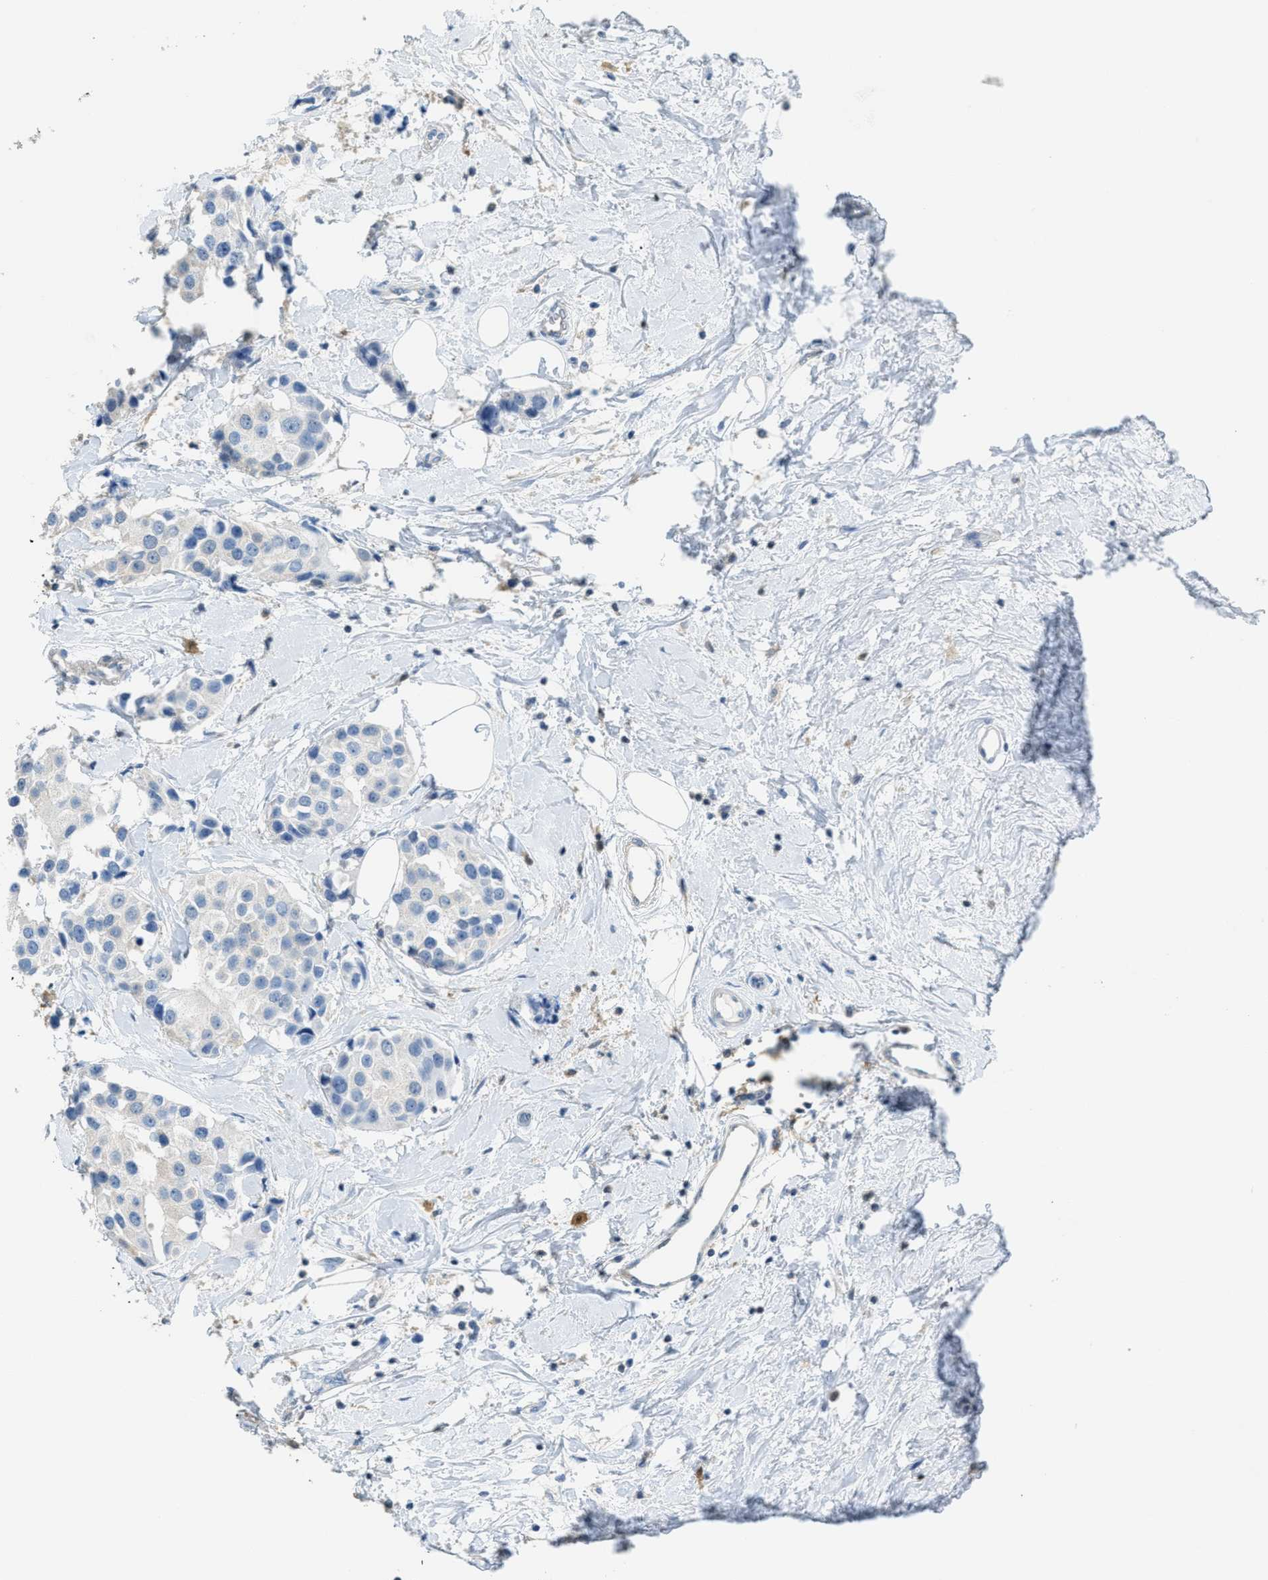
{"staining": {"intensity": "negative", "quantity": "none", "location": "none"}, "tissue": "breast cancer", "cell_type": "Tumor cells", "image_type": "cancer", "snomed": [{"axis": "morphology", "description": "Normal tissue, NOS"}, {"axis": "morphology", "description": "Duct carcinoma"}, {"axis": "topography", "description": "Breast"}], "caption": "IHC micrograph of breast invasive ductal carcinoma stained for a protein (brown), which shows no positivity in tumor cells. Nuclei are stained in blue.", "gene": "SERPINB1", "patient": {"sex": "female", "age": 39}}